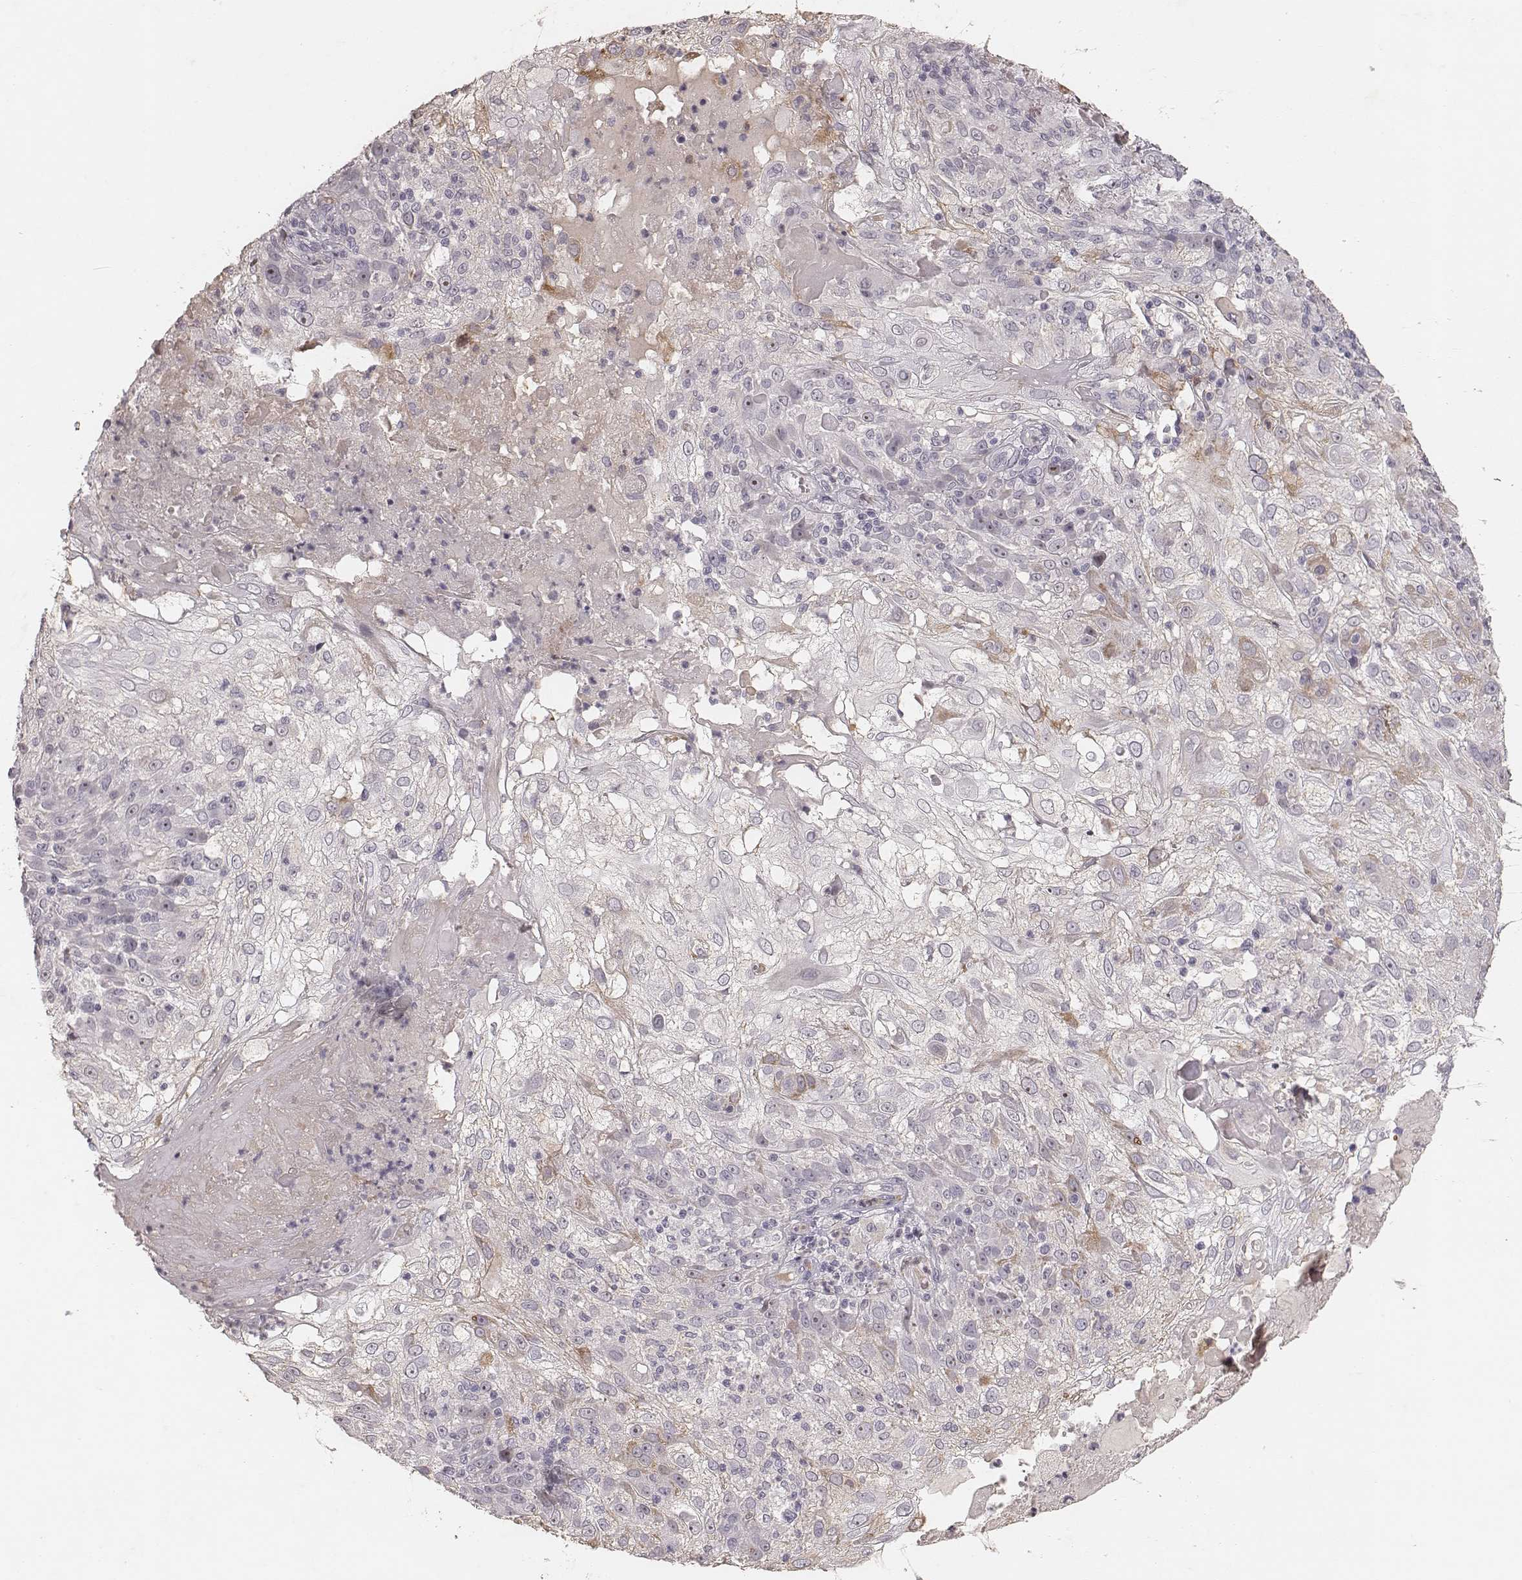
{"staining": {"intensity": "negative", "quantity": "none", "location": "none"}, "tissue": "skin cancer", "cell_type": "Tumor cells", "image_type": "cancer", "snomed": [{"axis": "morphology", "description": "Normal tissue, NOS"}, {"axis": "morphology", "description": "Squamous cell carcinoma, NOS"}, {"axis": "topography", "description": "Skin"}], "caption": "A photomicrograph of skin squamous cell carcinoma stained for a protein shows no brown staining in tumor cells. (IHC, brightfield microscopy, high magnification).", "gene": "MADCAM1", "patient": {"sex": "female", "age": 83}}